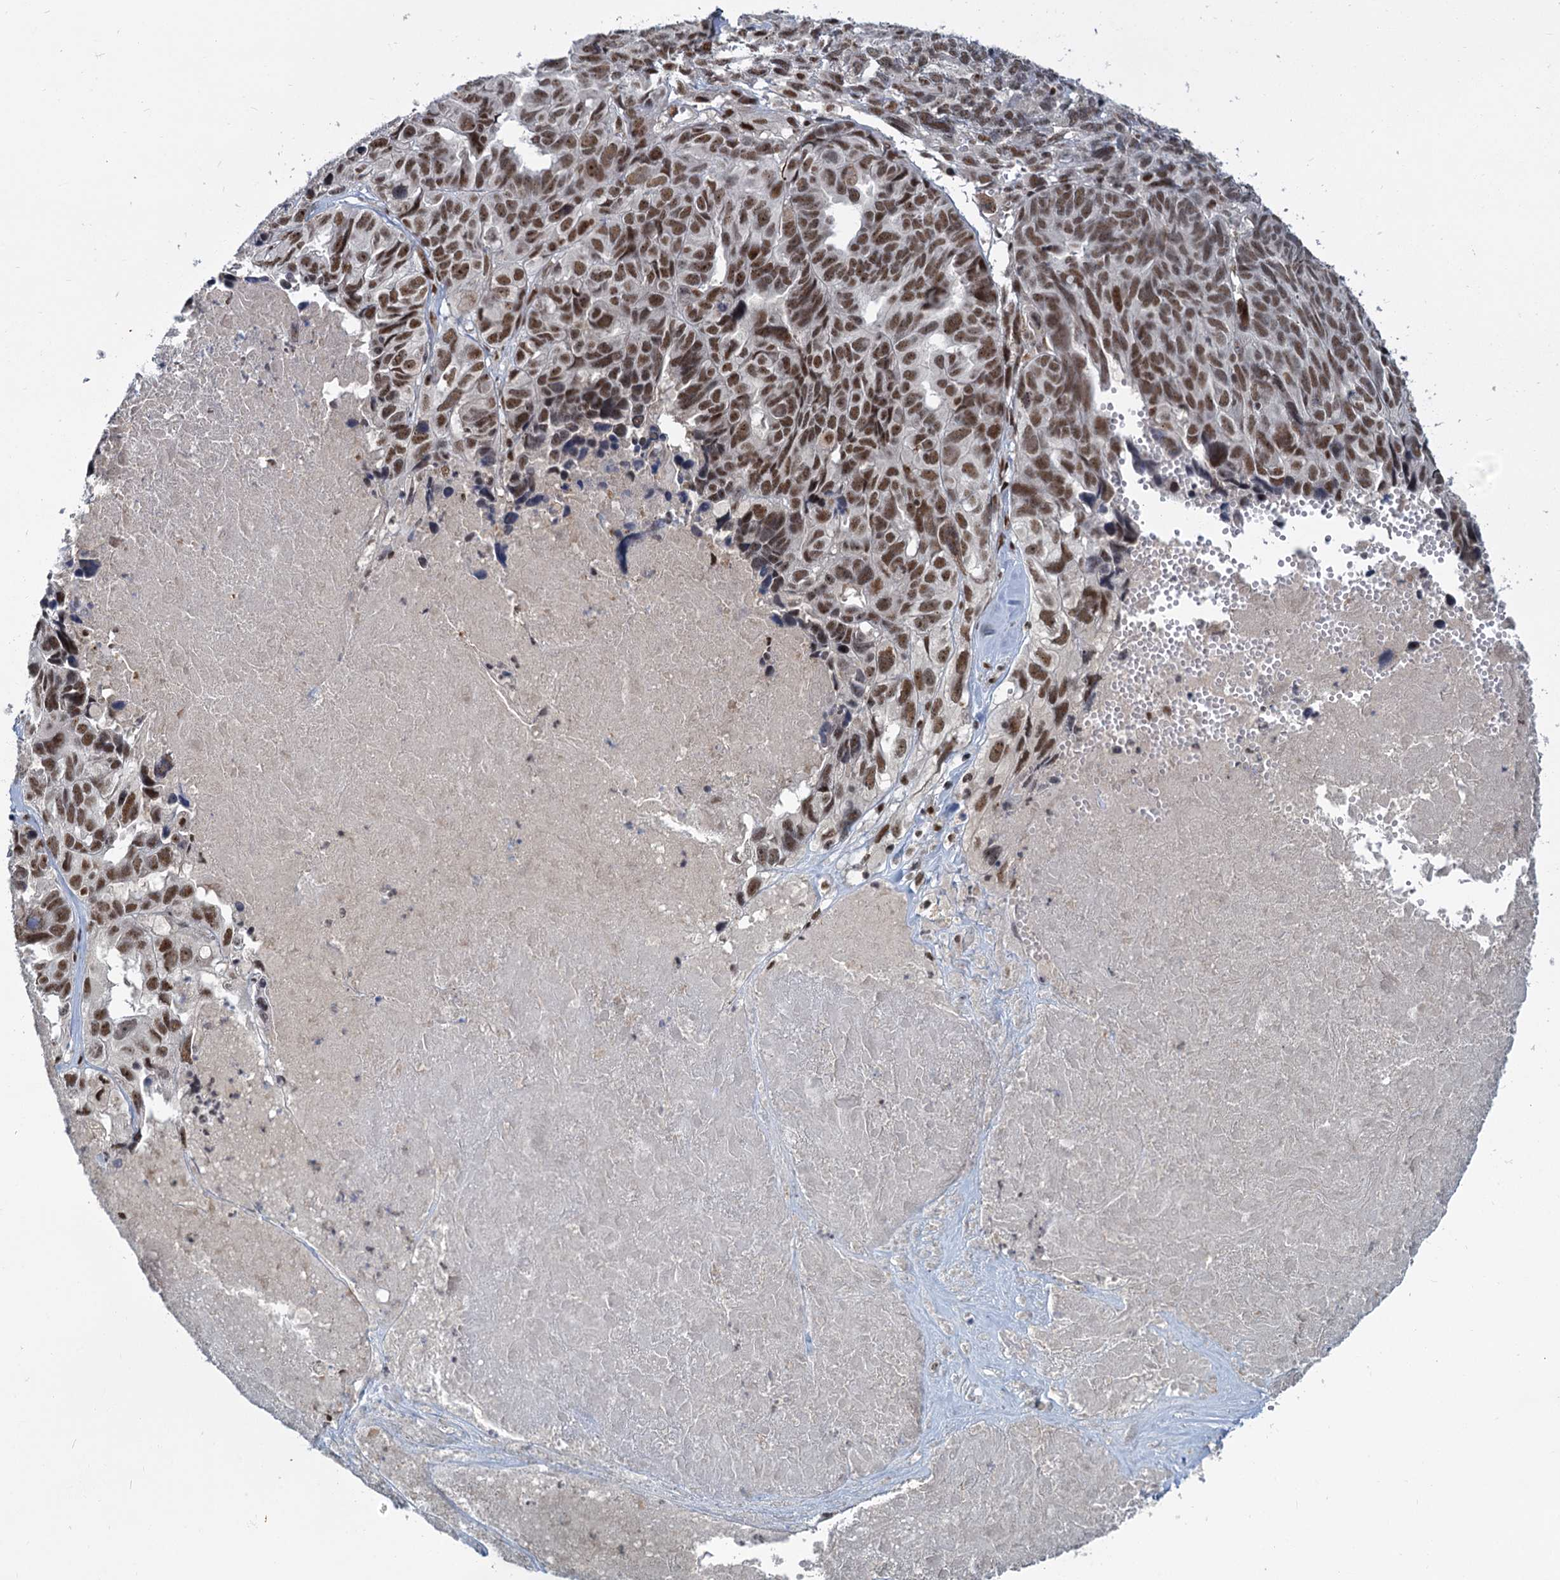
{"staining": {"intensity": "moderate", "quantity": ">75%", "location": "nuclear"}, "tissue": "ovarian cancer", "cell_type": "Tumor cells", "image_type": "cancer", "snomed": [{"axis": "morphology", "description": "Cystadenocarcinoma, serous, NOS"}, {"axis": "topography", "description": "Ovary"}], "caption": "The histopathology image exhibits staining of ovarian serous cystadenocarcinoma, revealing moderate nuclear protein expression (brown color) within tumor cells.", "gene": "WBP4", "patient": {"sex": "female", "age": 79}}